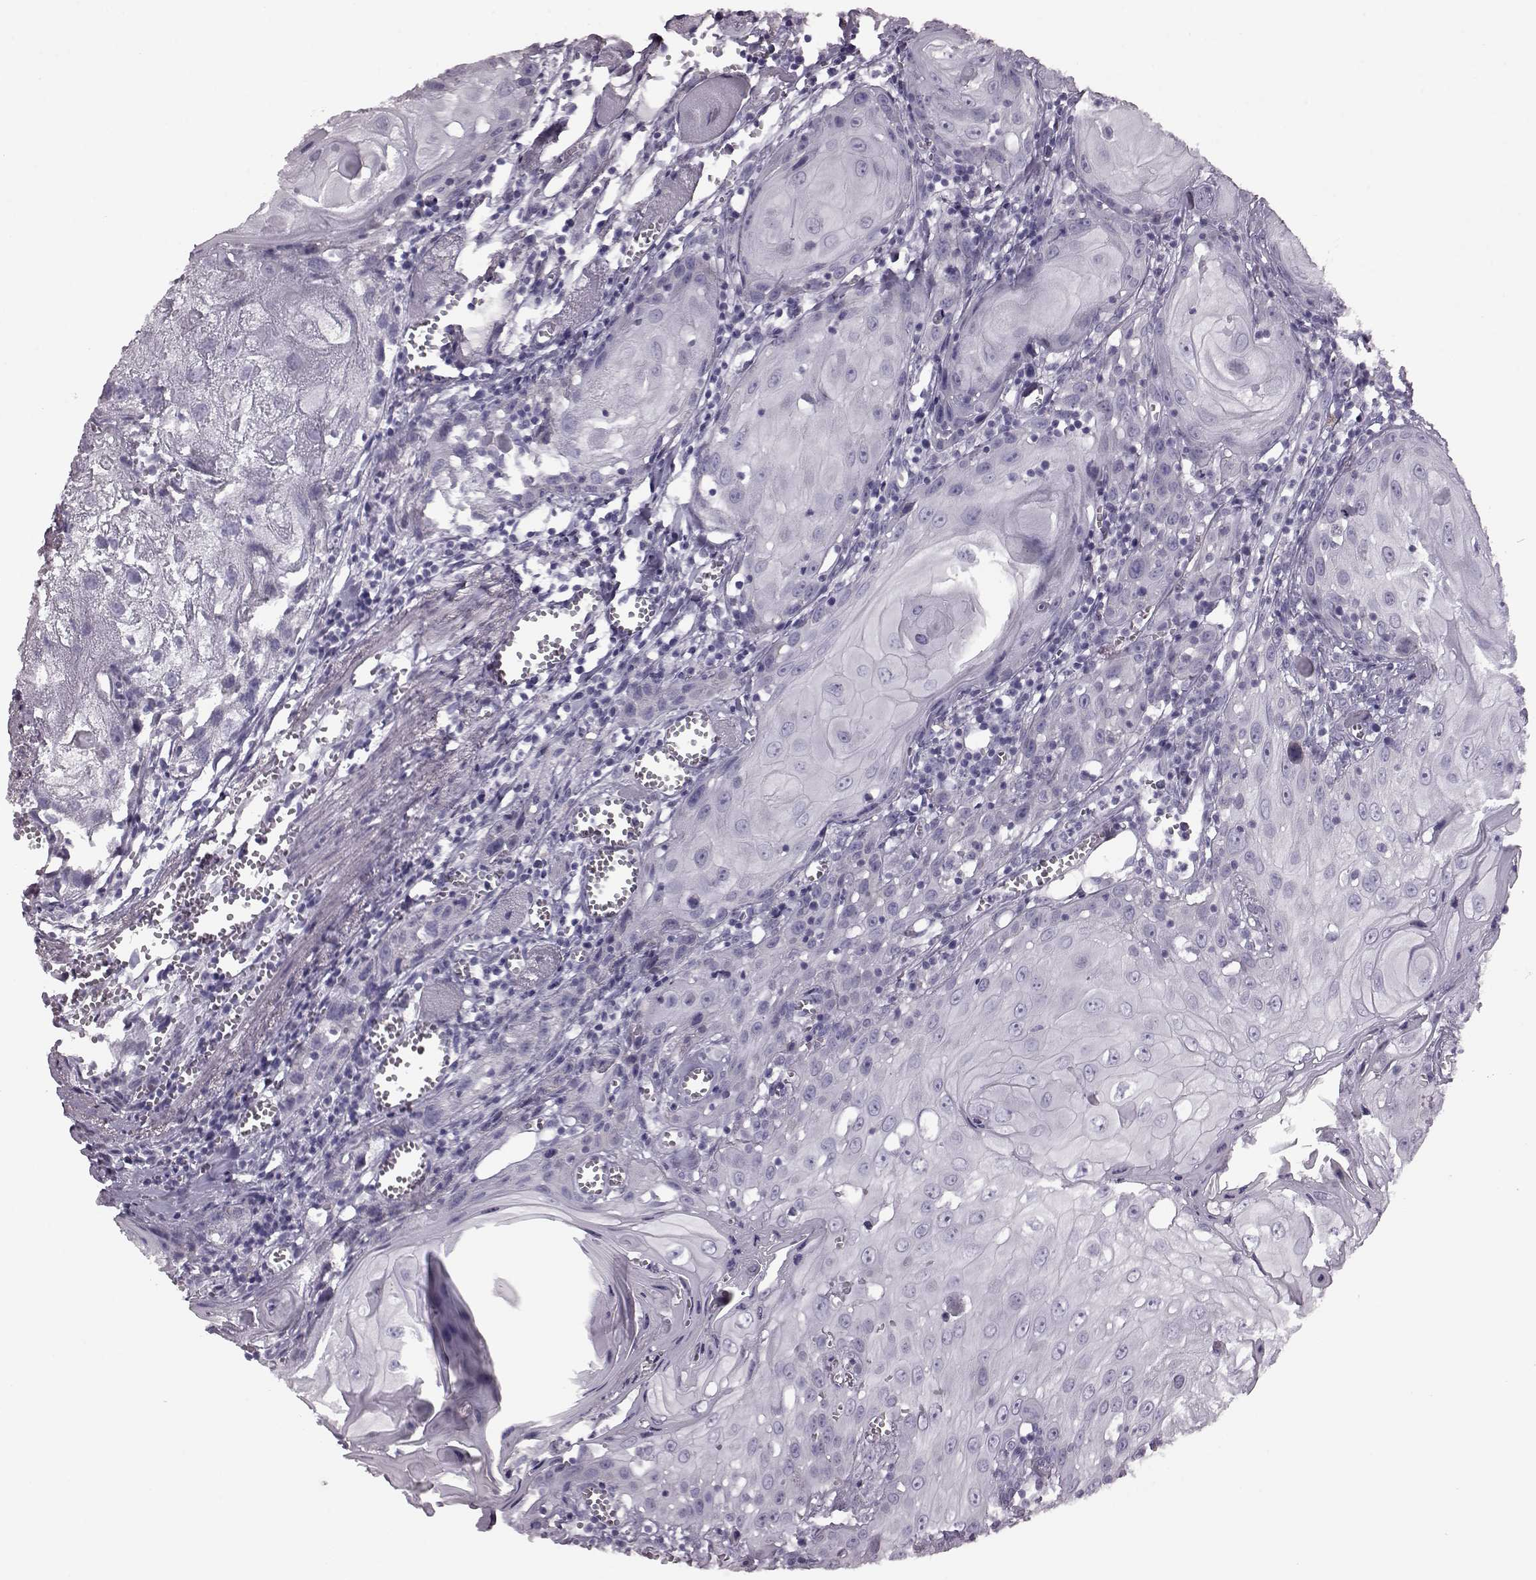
{"staining": {"intensity": "negative", "quantity": "none", "location": "none"}, "tissue": "head and neck cancer", "cell_type": "Tumor cells", "image_type": "cancer", "snomed": [{"axis": "morphology", "description": "Squamous cell carcinoma, NOS"}, {"axis": "topography", "description": "Head-Neck"}], "caption": "Immunohistochemical staining of human head and neck cancer (squamous cell carcinoma) shows no significant positivity in tumor cells. (DAB immunohistochemistry (IHC), high magnification).", "gene": "CRYBA2", "patient": {"sex": "female", "age": 80}}